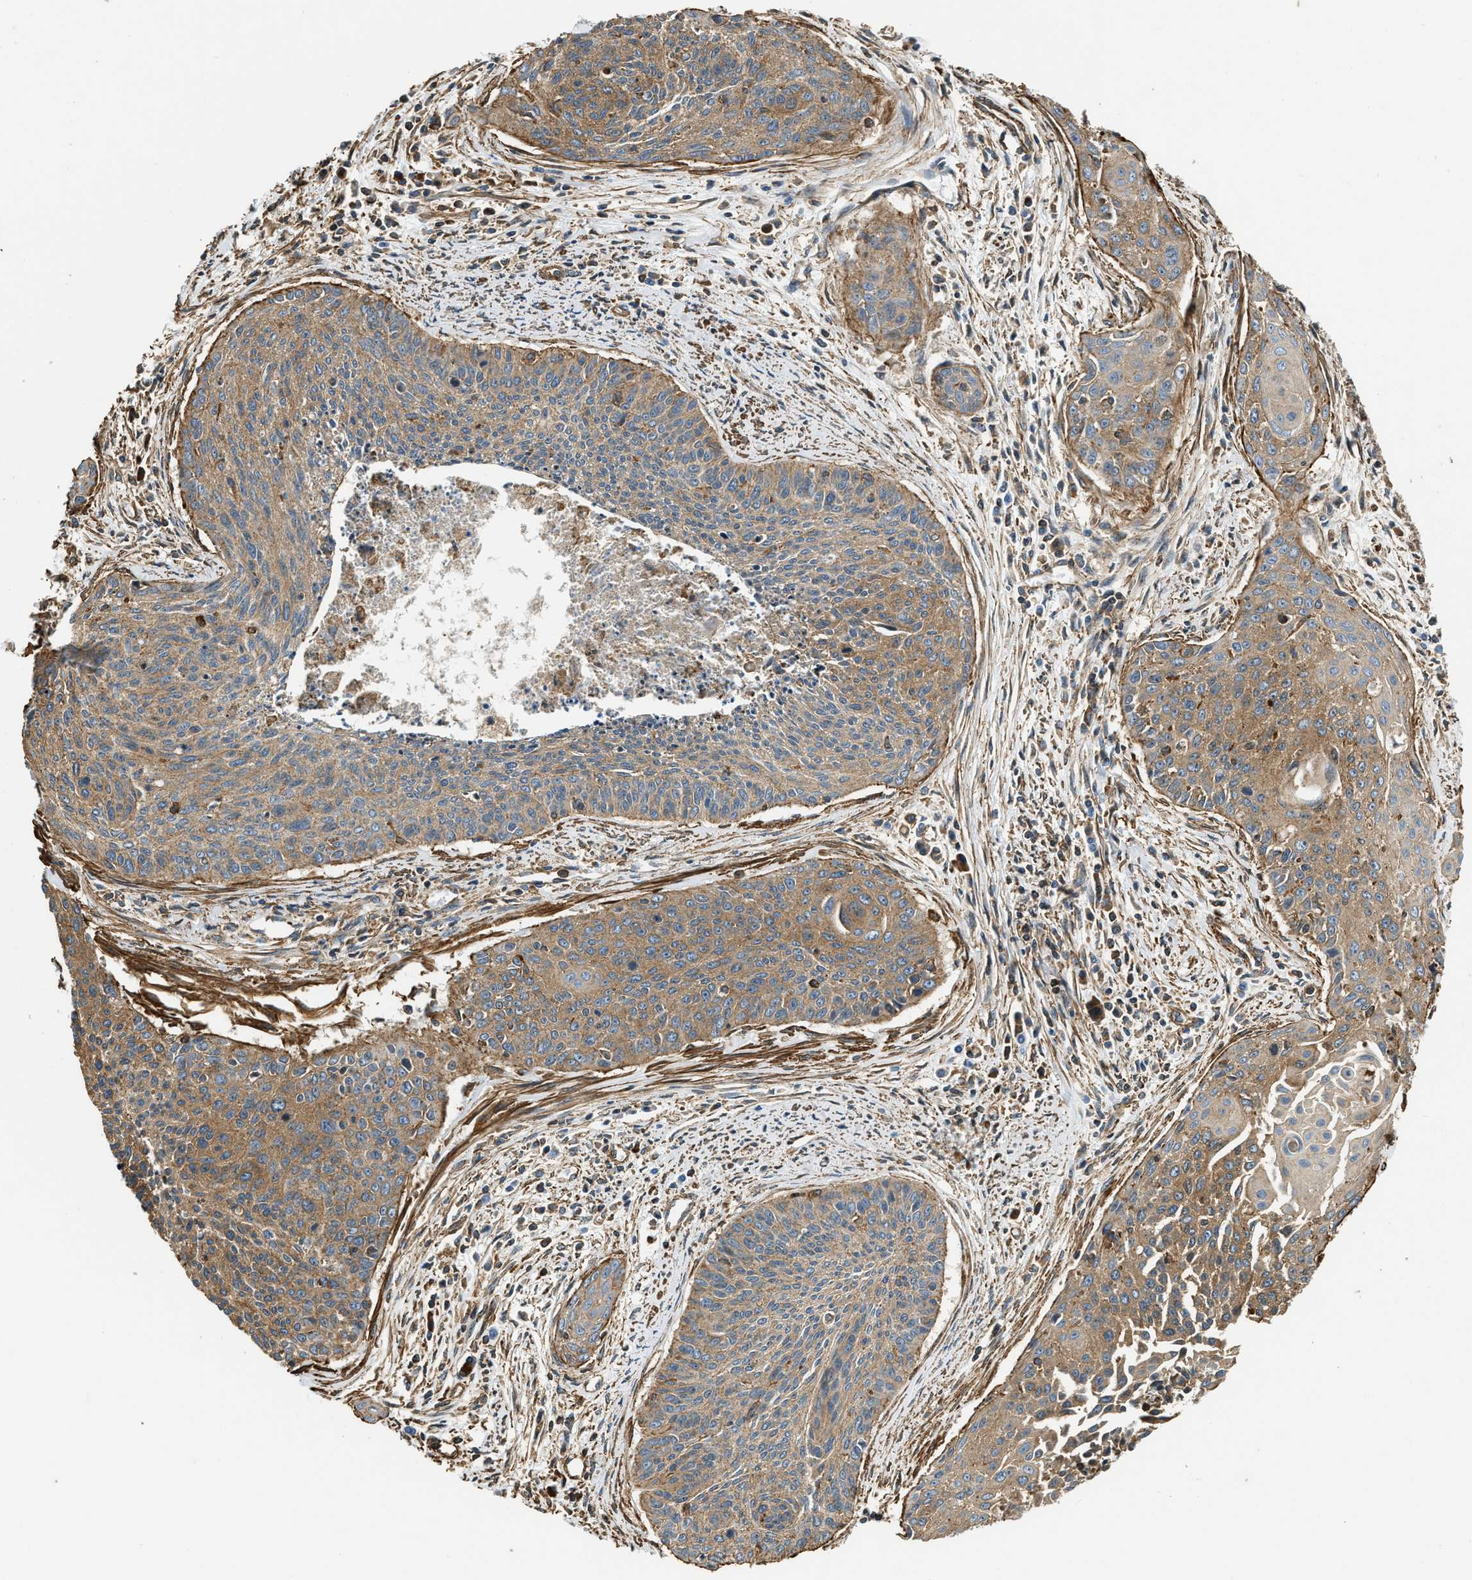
{"staining": {"intensity": "moderate", "quantity": ">75%", "location": "cytoplasmic/membranous"}, "tissue": "cervical cancer", "cell_type": "Tumor cells", "image_type": "cancer", "snomed": [{"axis": "morphology", "description": "Squamous cell carcinoma, NOS"}, {"axis": "topography", "description": "Cervix"}], "caption": "Immunohistochemistry histopathology image of neoplastic tissue: cervical cancer stained using IHC reveals medium levels of moderate protein expression localized specifically in the cytoplasmic/membranous of tumor cells, appearing as a cytoplasmic/membranous brown color.", "gene": "YARS1", "patient": {"sex": "female", "age": 55}}